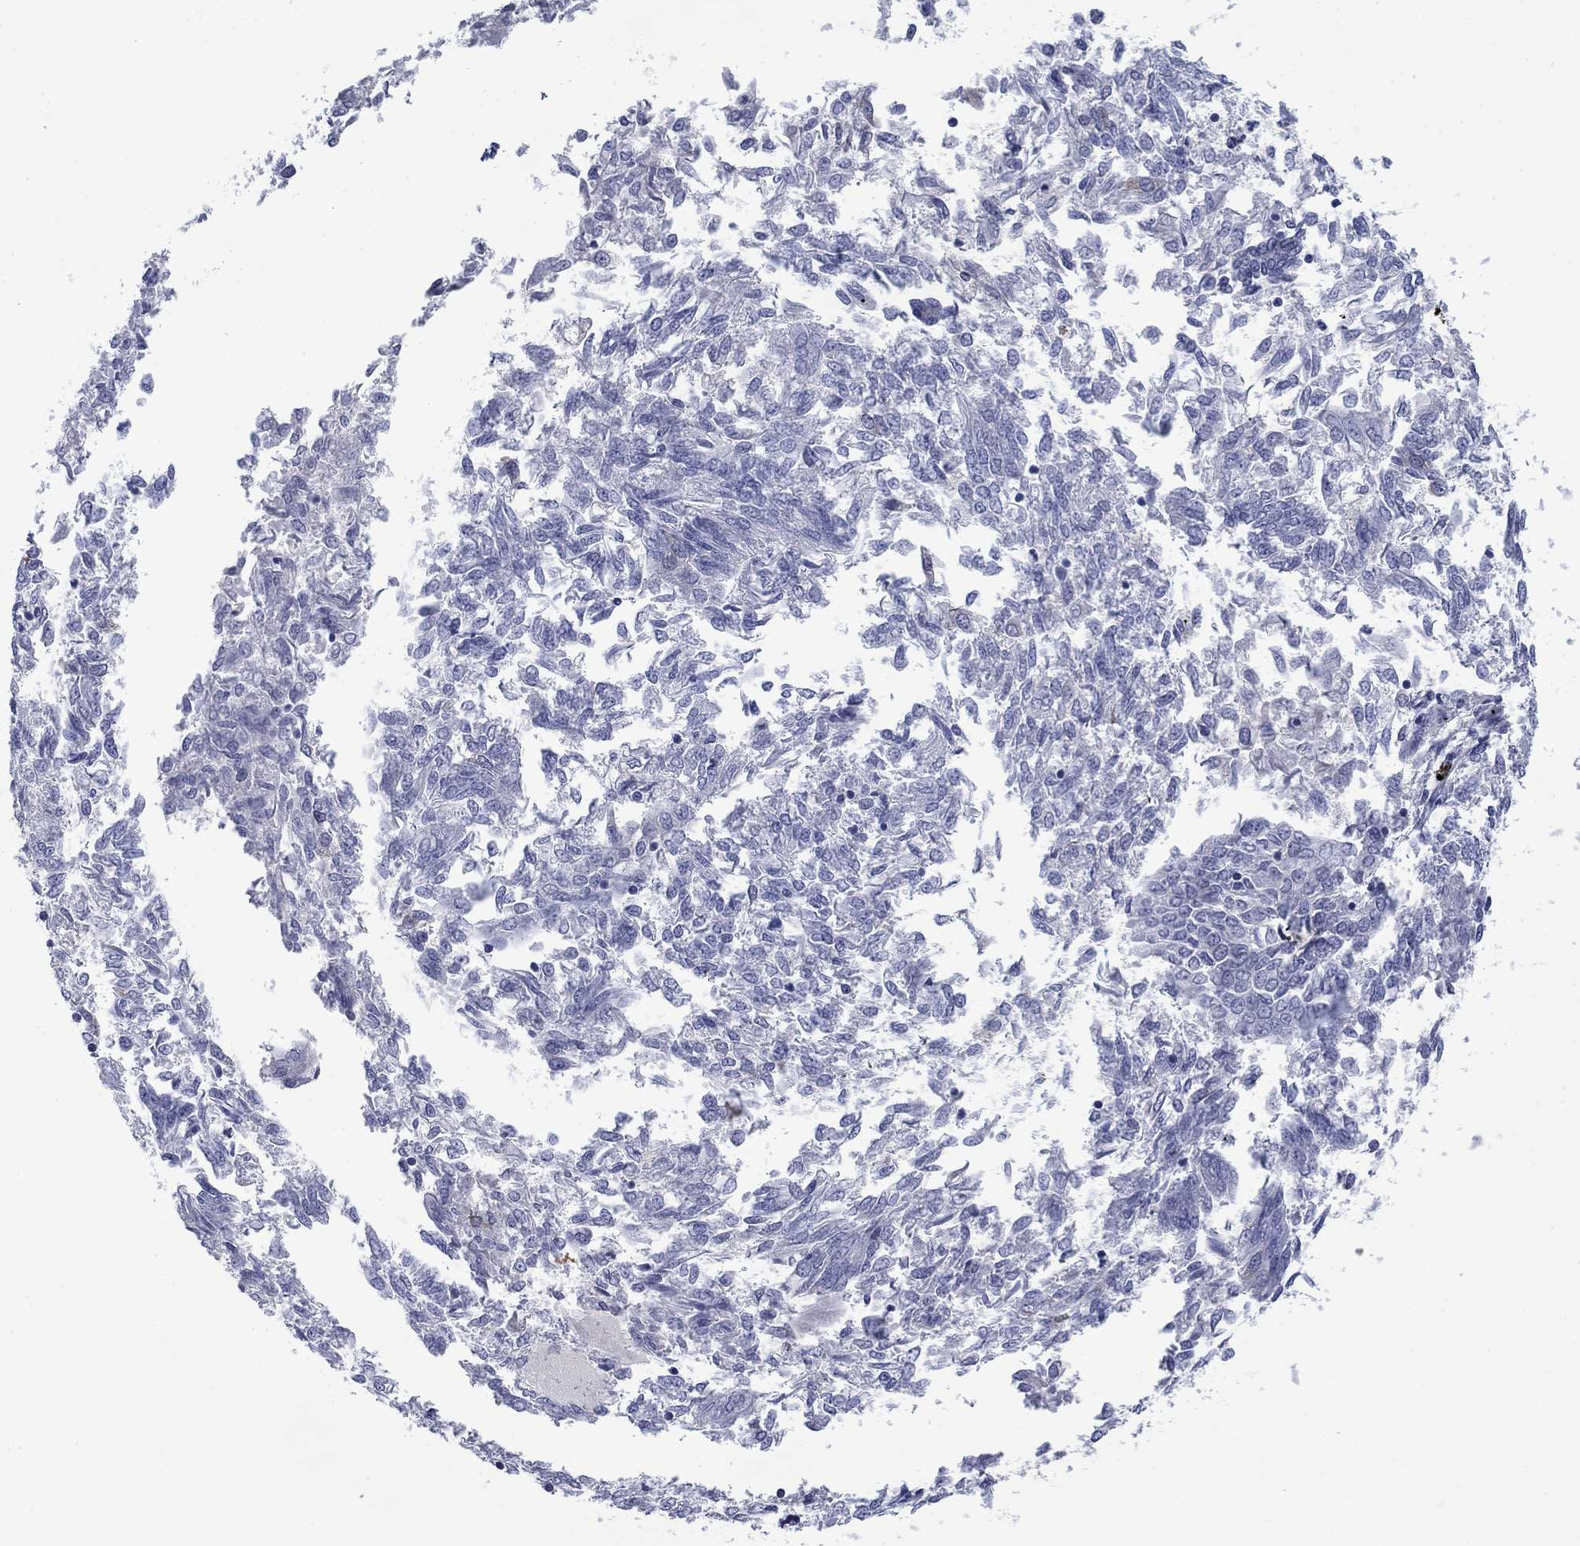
{"staining": {"intensity": "negative", "quantity": "none", "location": "none"}, "tissue": "endometrial cancer", "cell_type": "Tumor cells", "image_type": "cancer", "snomed": [{"axis": "morphology", "description": "Adenocarcinoma, NOS"}, {"axis": "topography", "description": "Endometrium"}], "caption": "Photomicrograph shows no significant protein expression in tumor cells of endometrial cancer. Nuclei are stained in blue.", "gene": "FXR1", "patient": {"sex": "female", "age": 58}}